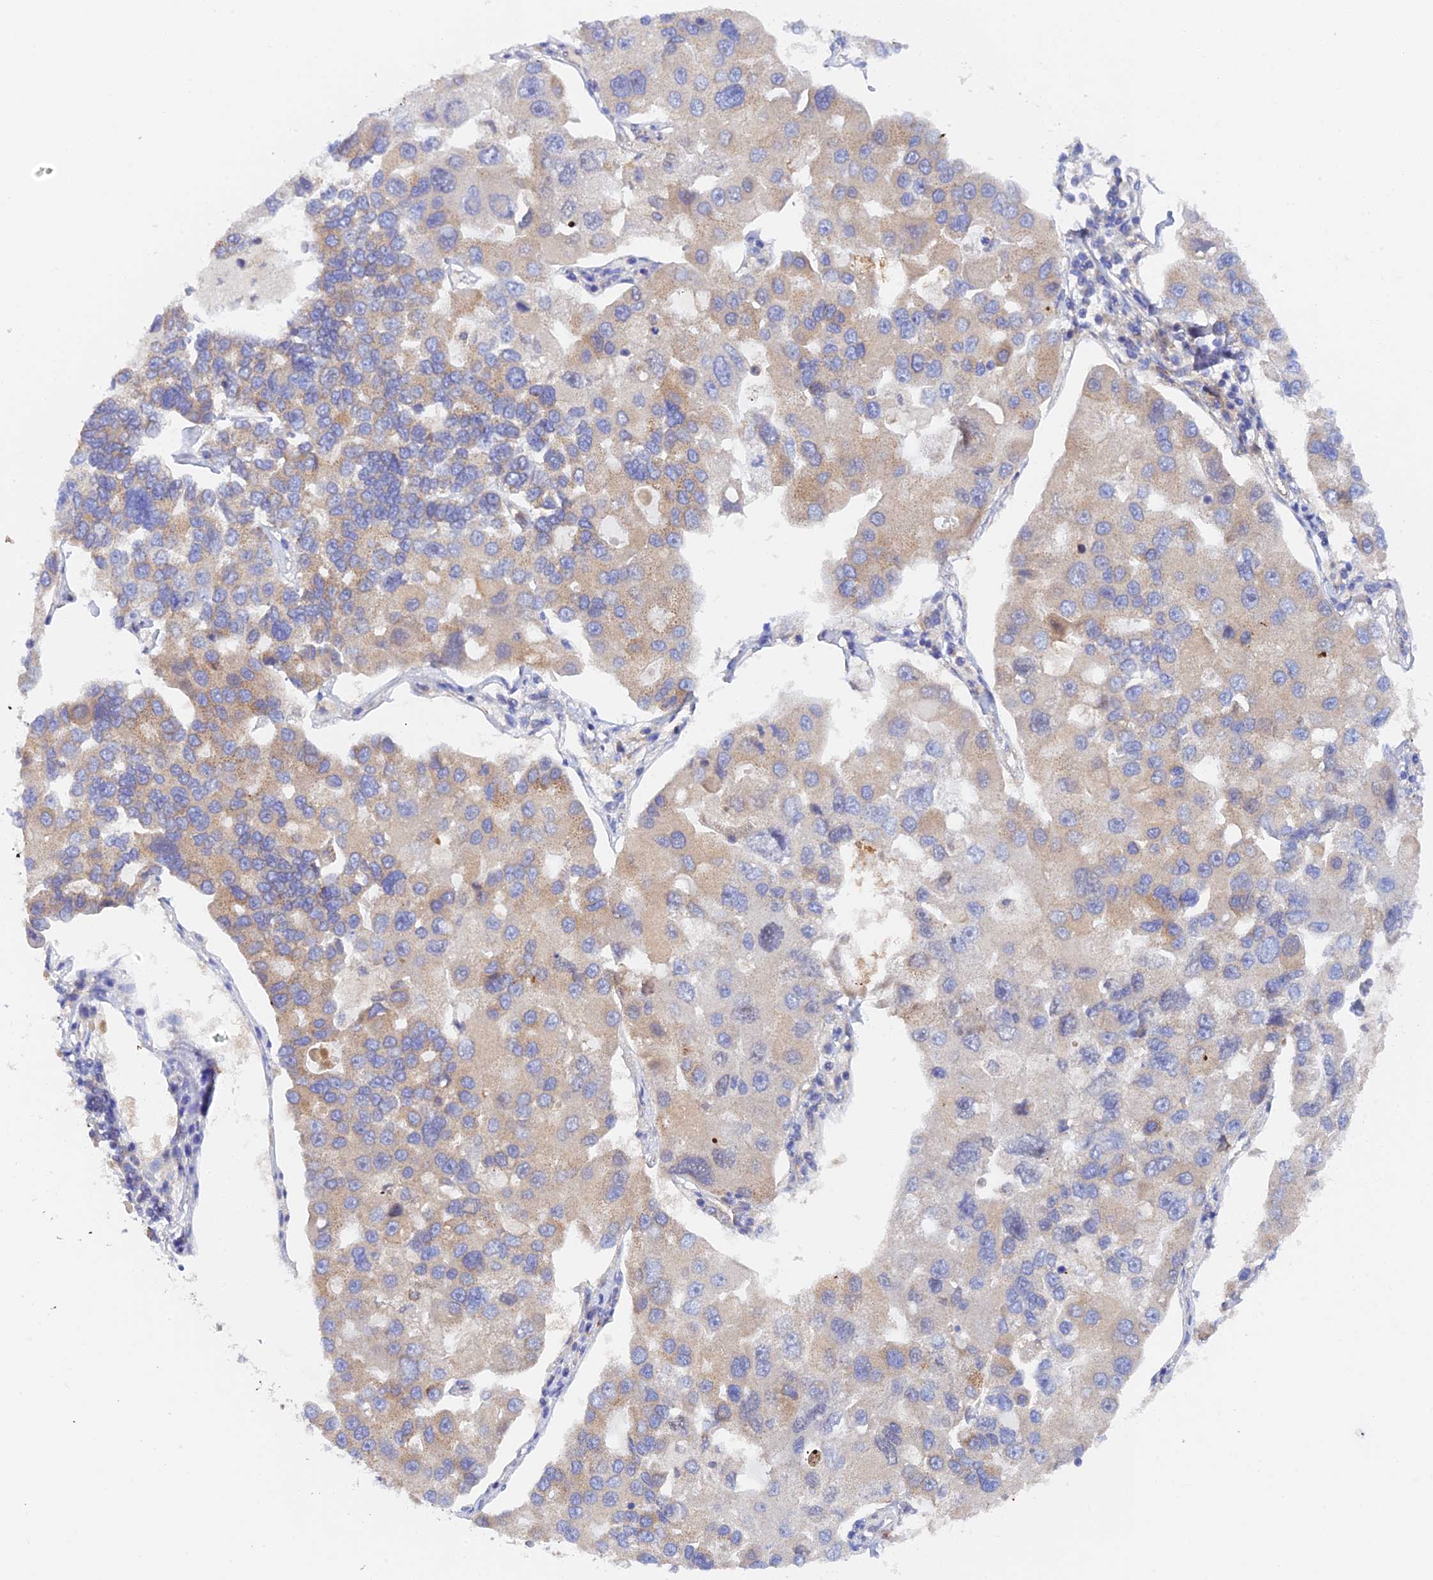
{"staining": {"intensity": "weak", "quantity": "25%-75%", "location": "cytoplasmic/membranous"}, "tissue": "lung cancer", "cell_type": "Tumor cells", "image_type": "cancer", "snomed": [{"axis": "morphology", "description": "Adenocarcinoma, NOS"}, {"axis": "topography", "description": "Lung"}], "caption": "Human lung adenocarcinoma stained for a protein (brown) exhibits weak cytoplasmic/membranous positive staining in approximately 25%-75% of tumor cells.", "gene": "RANBP6", "patient": {"sex": "female", "age": 54}}